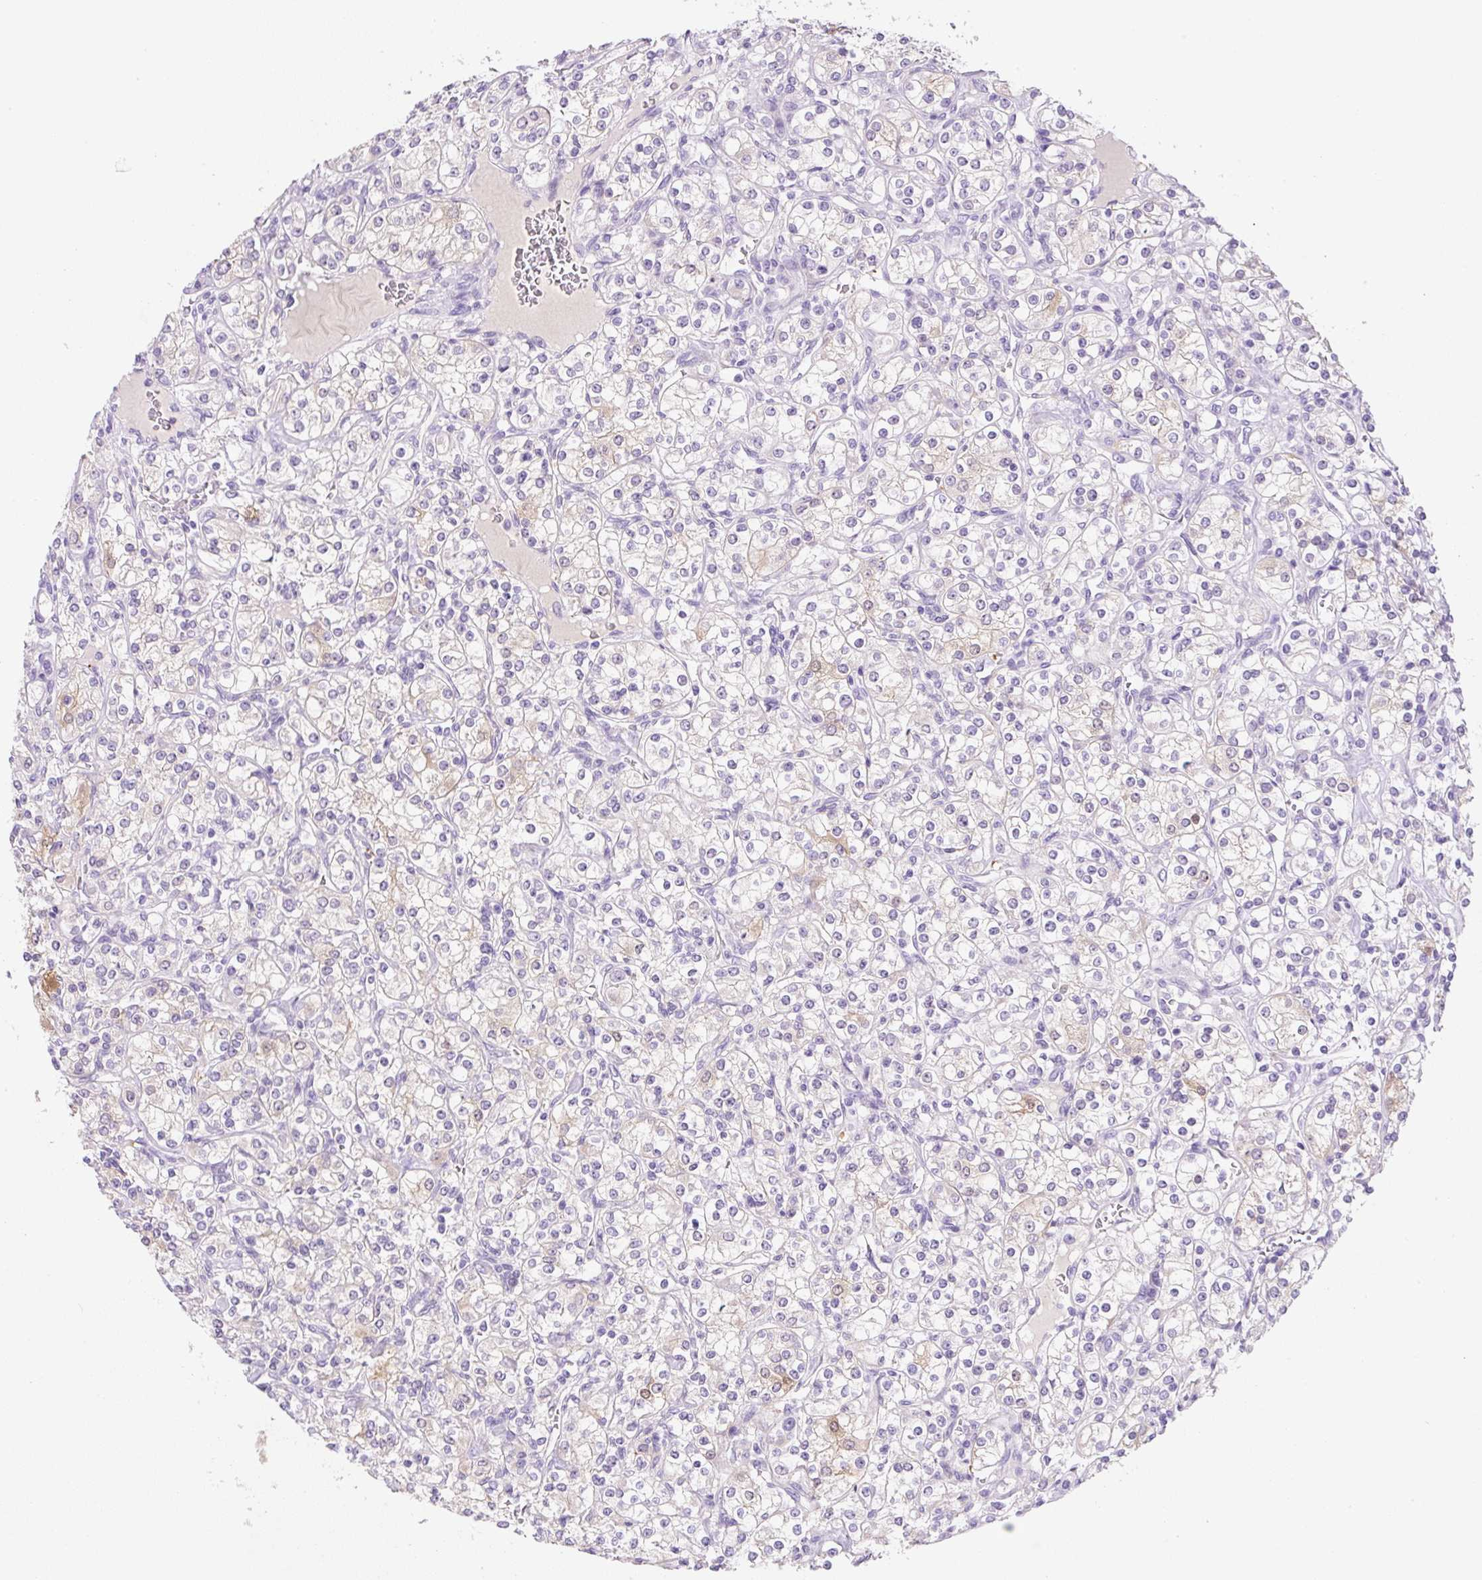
{"staining": {"intensity": "weak", "quantity": "<25%", "location": "cytoplasmic/membranous"}, "tissue": "renal cancer", "cell_type": "Tumor cells", "image_type": "cancer", "snomed": [{"axis": "morphology", "description": "Adenocarcinoma, NOS"}, {"axis": "topography", "description": "Kidney"}], "caption": "This histopathology image is of renal adenocarcinoma stained with immunohistochemistry to label a protein in brown with the nuclei are counter-stained blue. There is no positivity in tumor cells.", "gene": "NDST3", "patient": {"sex": "male", "age": 77}}